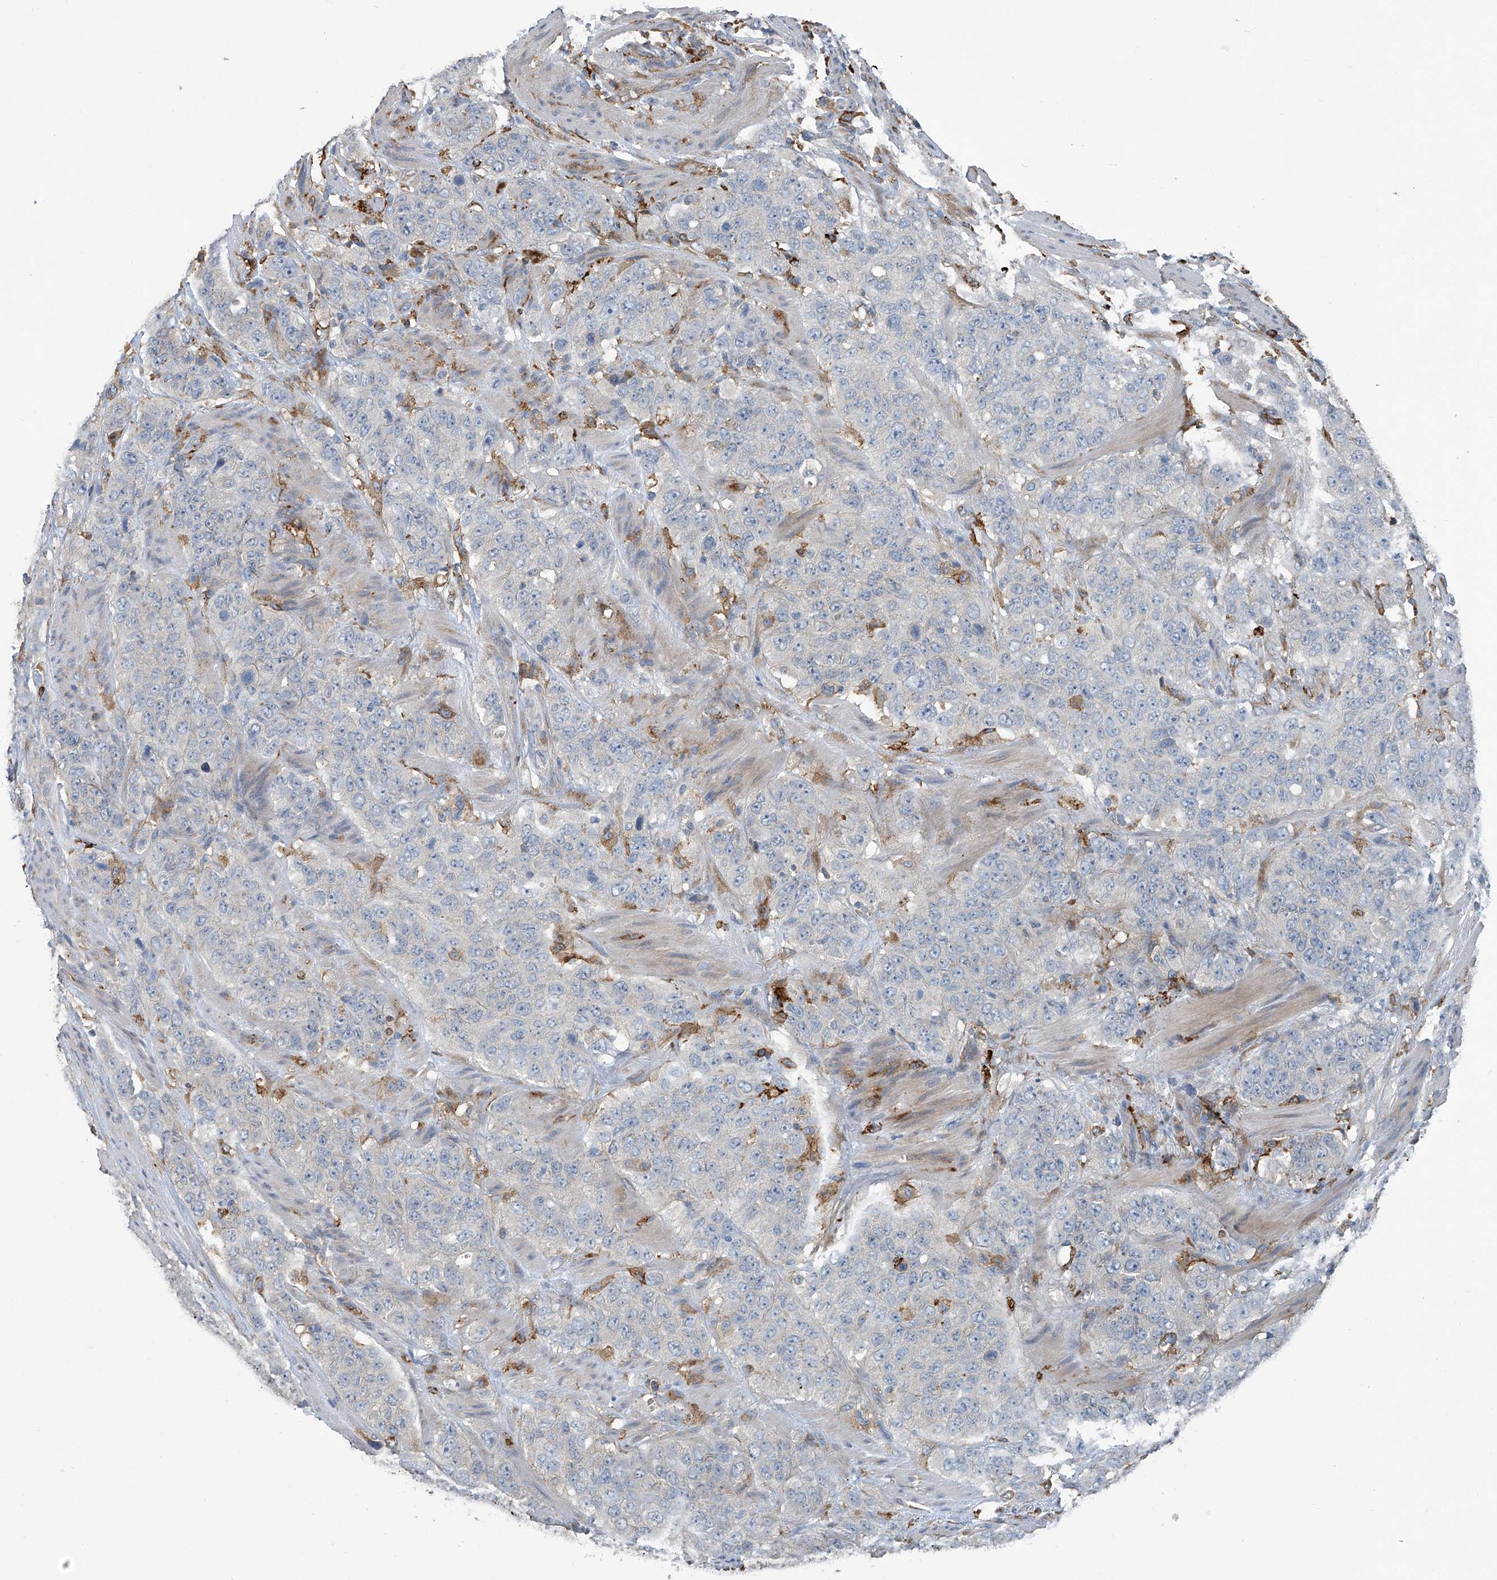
{"staining": {"intensity": "negative", "quantity": "none", "location": "none"}, "tissue": "stomach cancer", "cell_type": "Tumor cells", "image_type": "cancer", "snomed": [{"axis": "morphology", "description": "Adenocarcinoma, NOS"}, {"axis": "topography", "description": "Stomach"}], "caption": "Photomicrograph shows no protein staining in tumor cells of stomach cancer tissue. (DAB IHC with hematoxylin counter stain).", "gene": "FAM167A", "patient": {"sex": "male", "age": 48}}